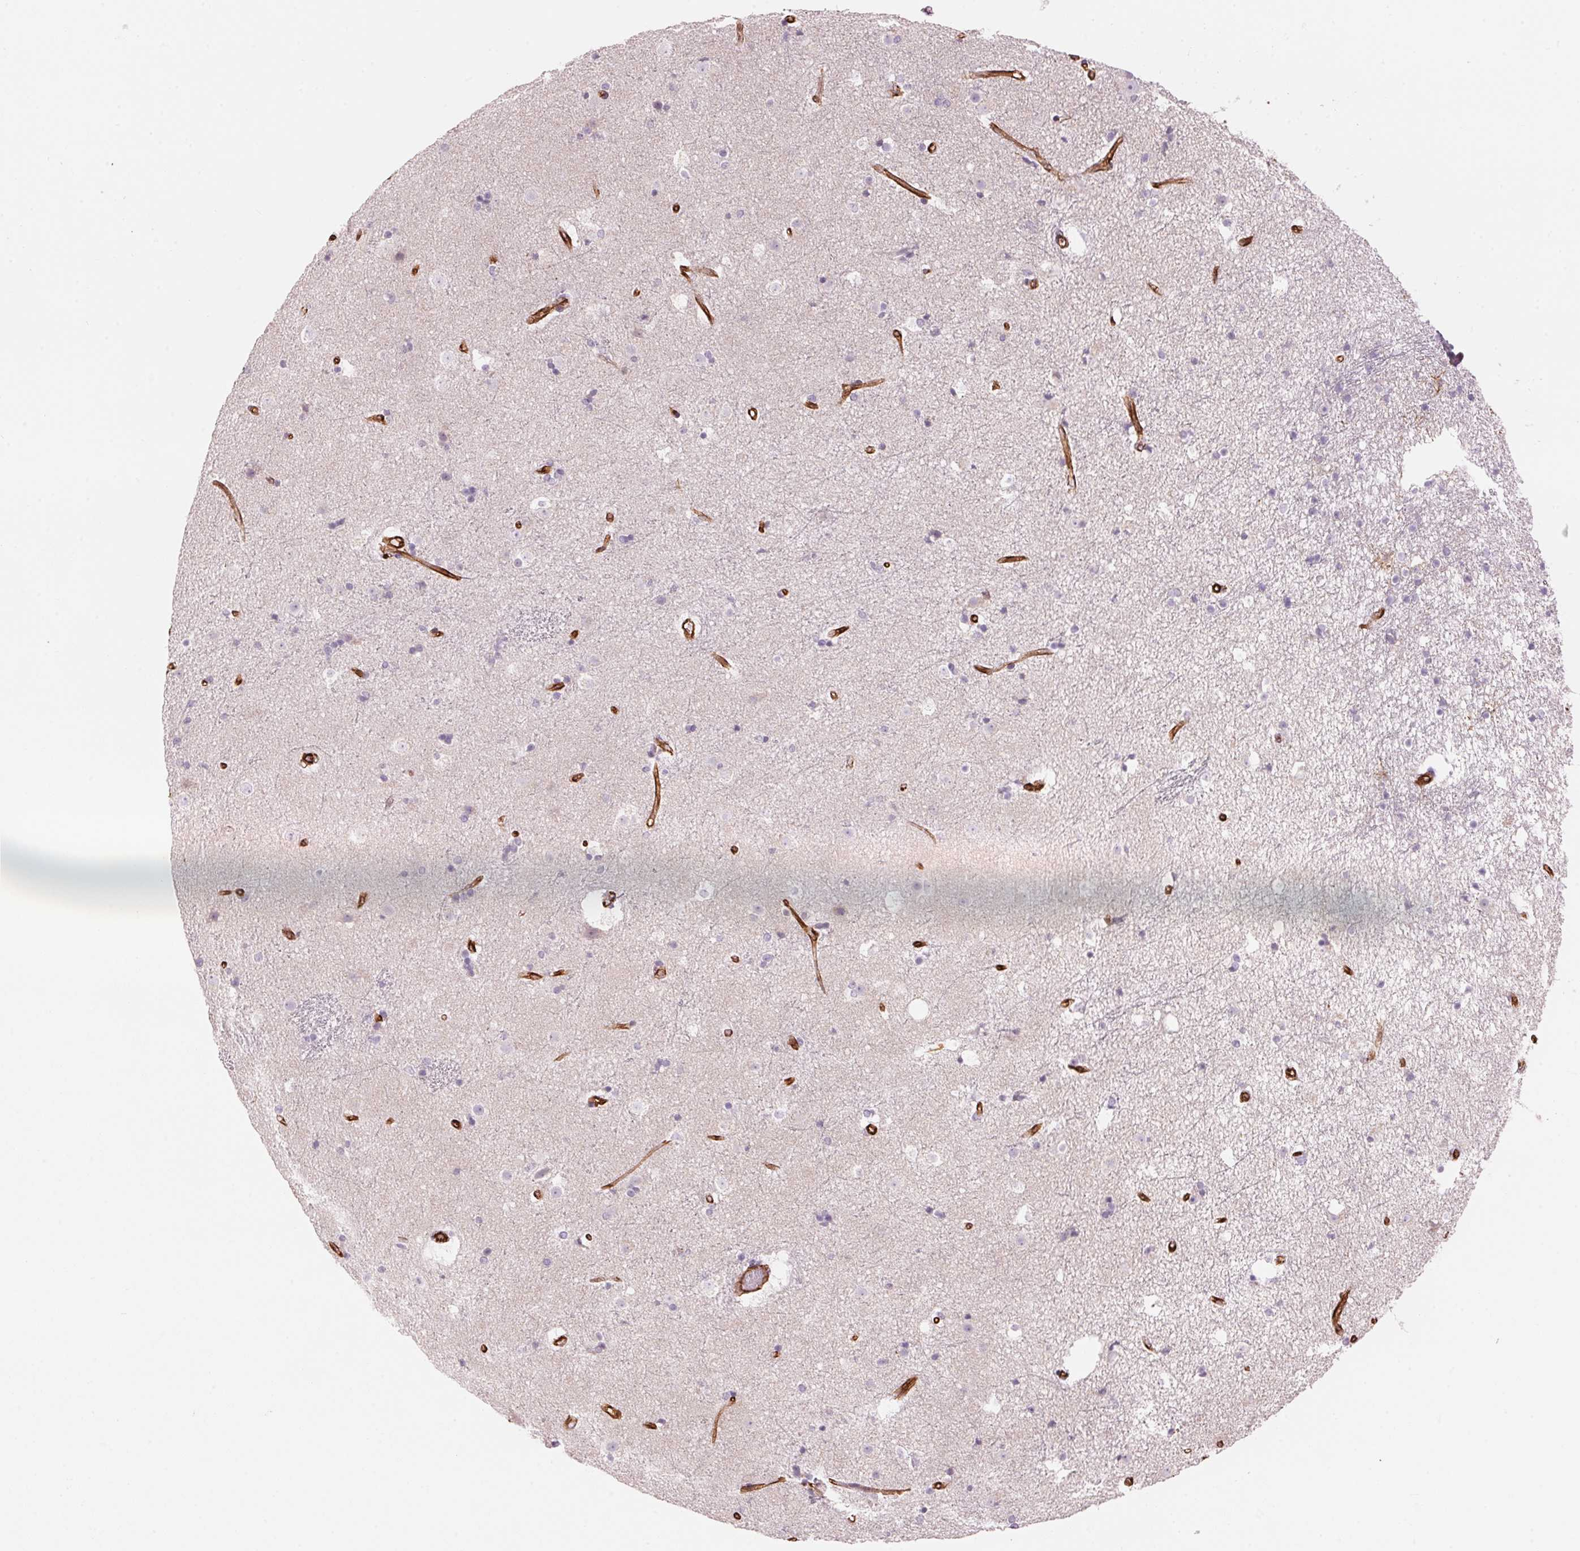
{"staining": {"intensity": "negative", "quantity": "none", "location": "none"}, "tissue": "caudate", "cell_type": "Glial cells", "image_type": "normal", "snomed": [{"axis": "morphology", "description": "Normal tissue, NOS"}, {"axis": "topography", "description": "Lateral ventricle wall"}], "caption": "Immunohistochemistry (IHC) photomicrograph of benign caudate: caudate stained with DAB (3,3'-diaminobenzidine) shows no significant protein positivity in glial cells. Brightfield microscopy of immunohistochemistry (IHC) stained with DAB (brown) and hematoxylin (blue), captured at high magnification.", "gene": "CLPS", "patient": {"sex": "female", "age": 71}}